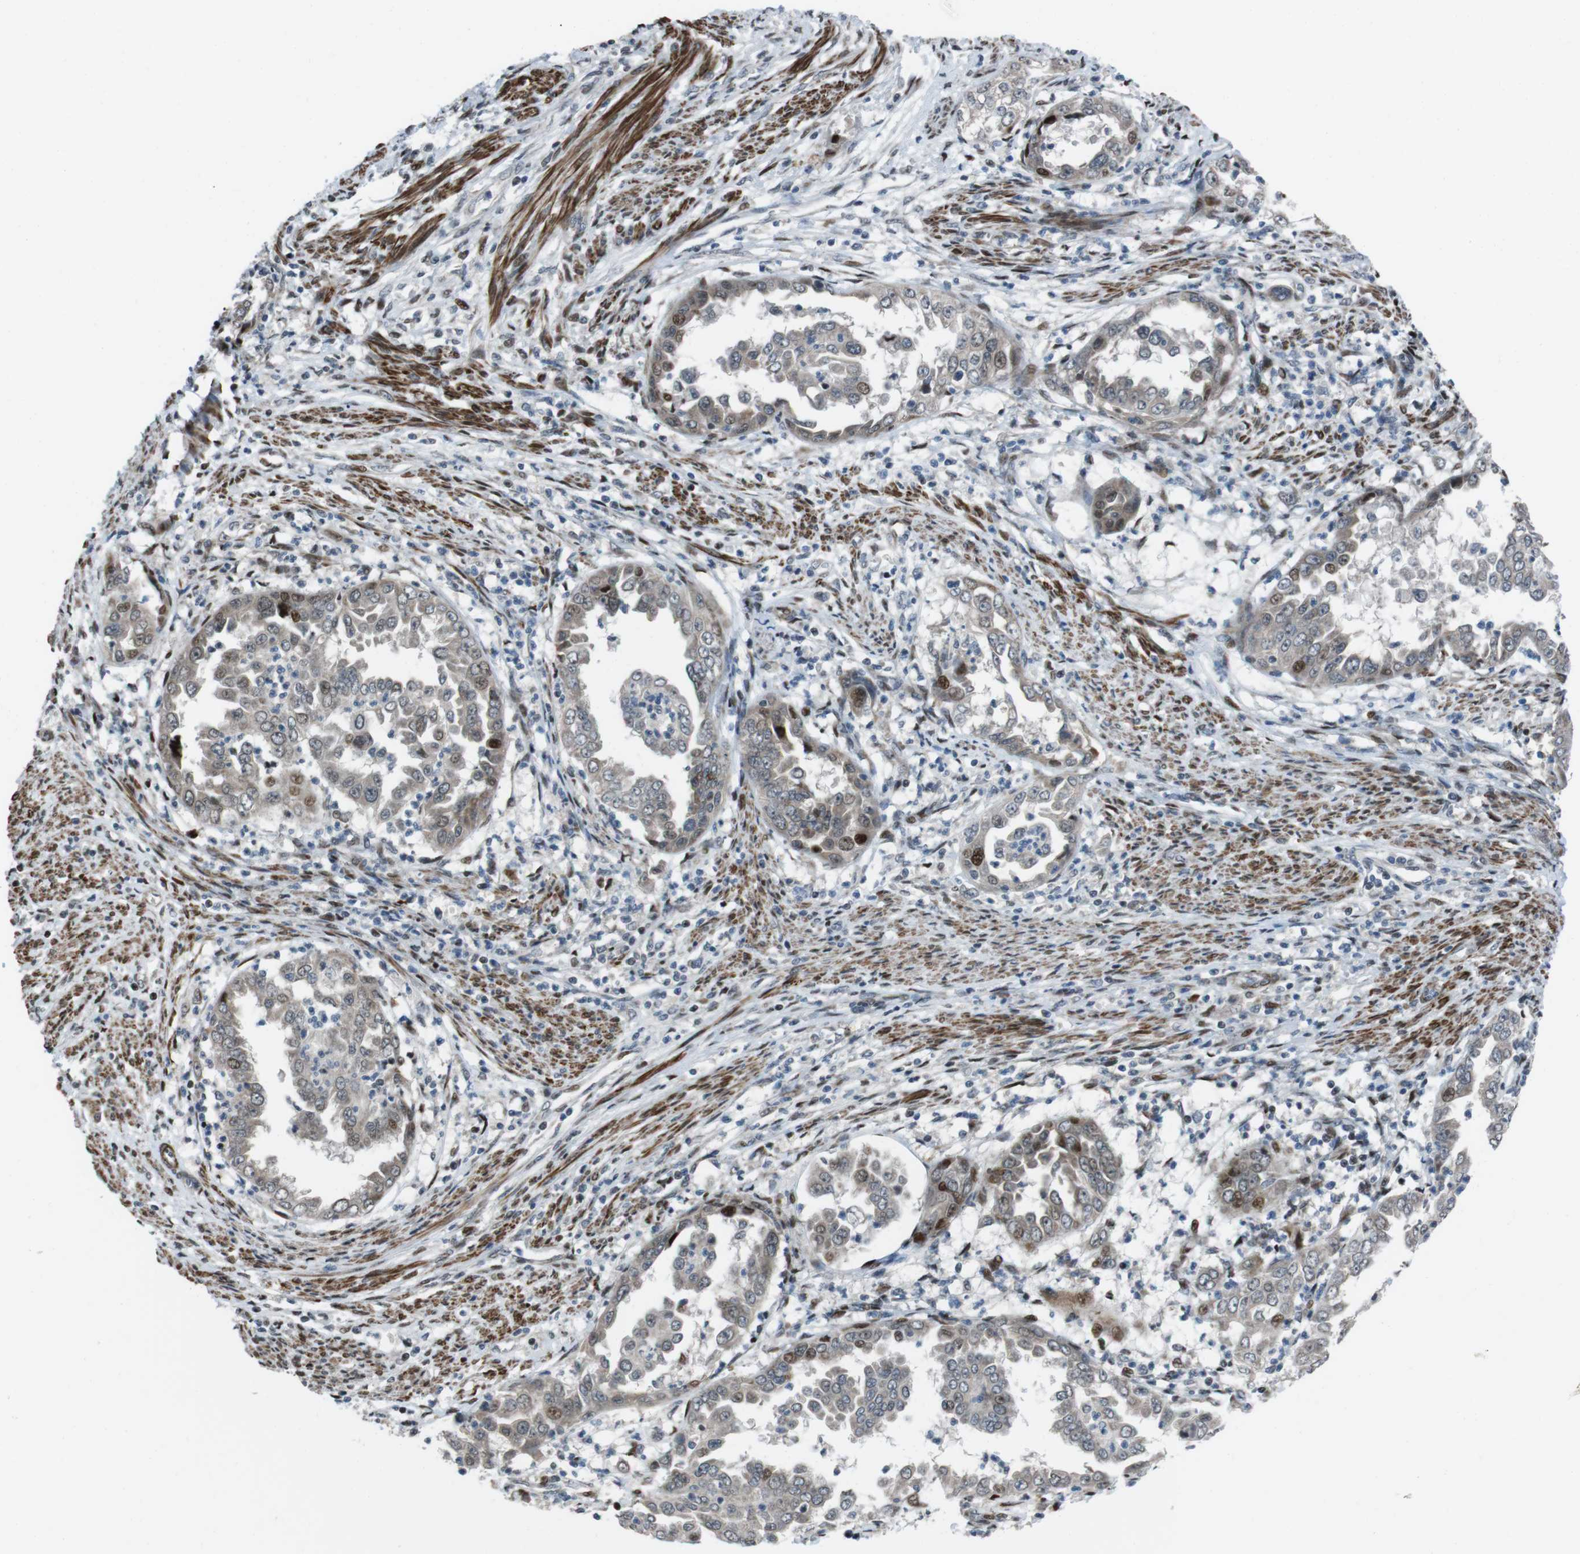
{"staining": {"intensity": "moderate", "quantity": "<25%", "location": "nuclear"}, "tissue": "endometrial cancer", "cell_type": "Tumor cells", "image_type": "cancer", "snomed": [{"axis": "morphology", "description": "Adenocarcinoma, NOS"}, {"axis": "topography", "description": "Endometrium"}], "caption": "Protein staining of endometrial adenocarcinoma tissue shows moderate nuclear expression in approximately <25% of tumor cells.", "gene": "PBRM1", "patient": {"sex": "female", "age": 85}}